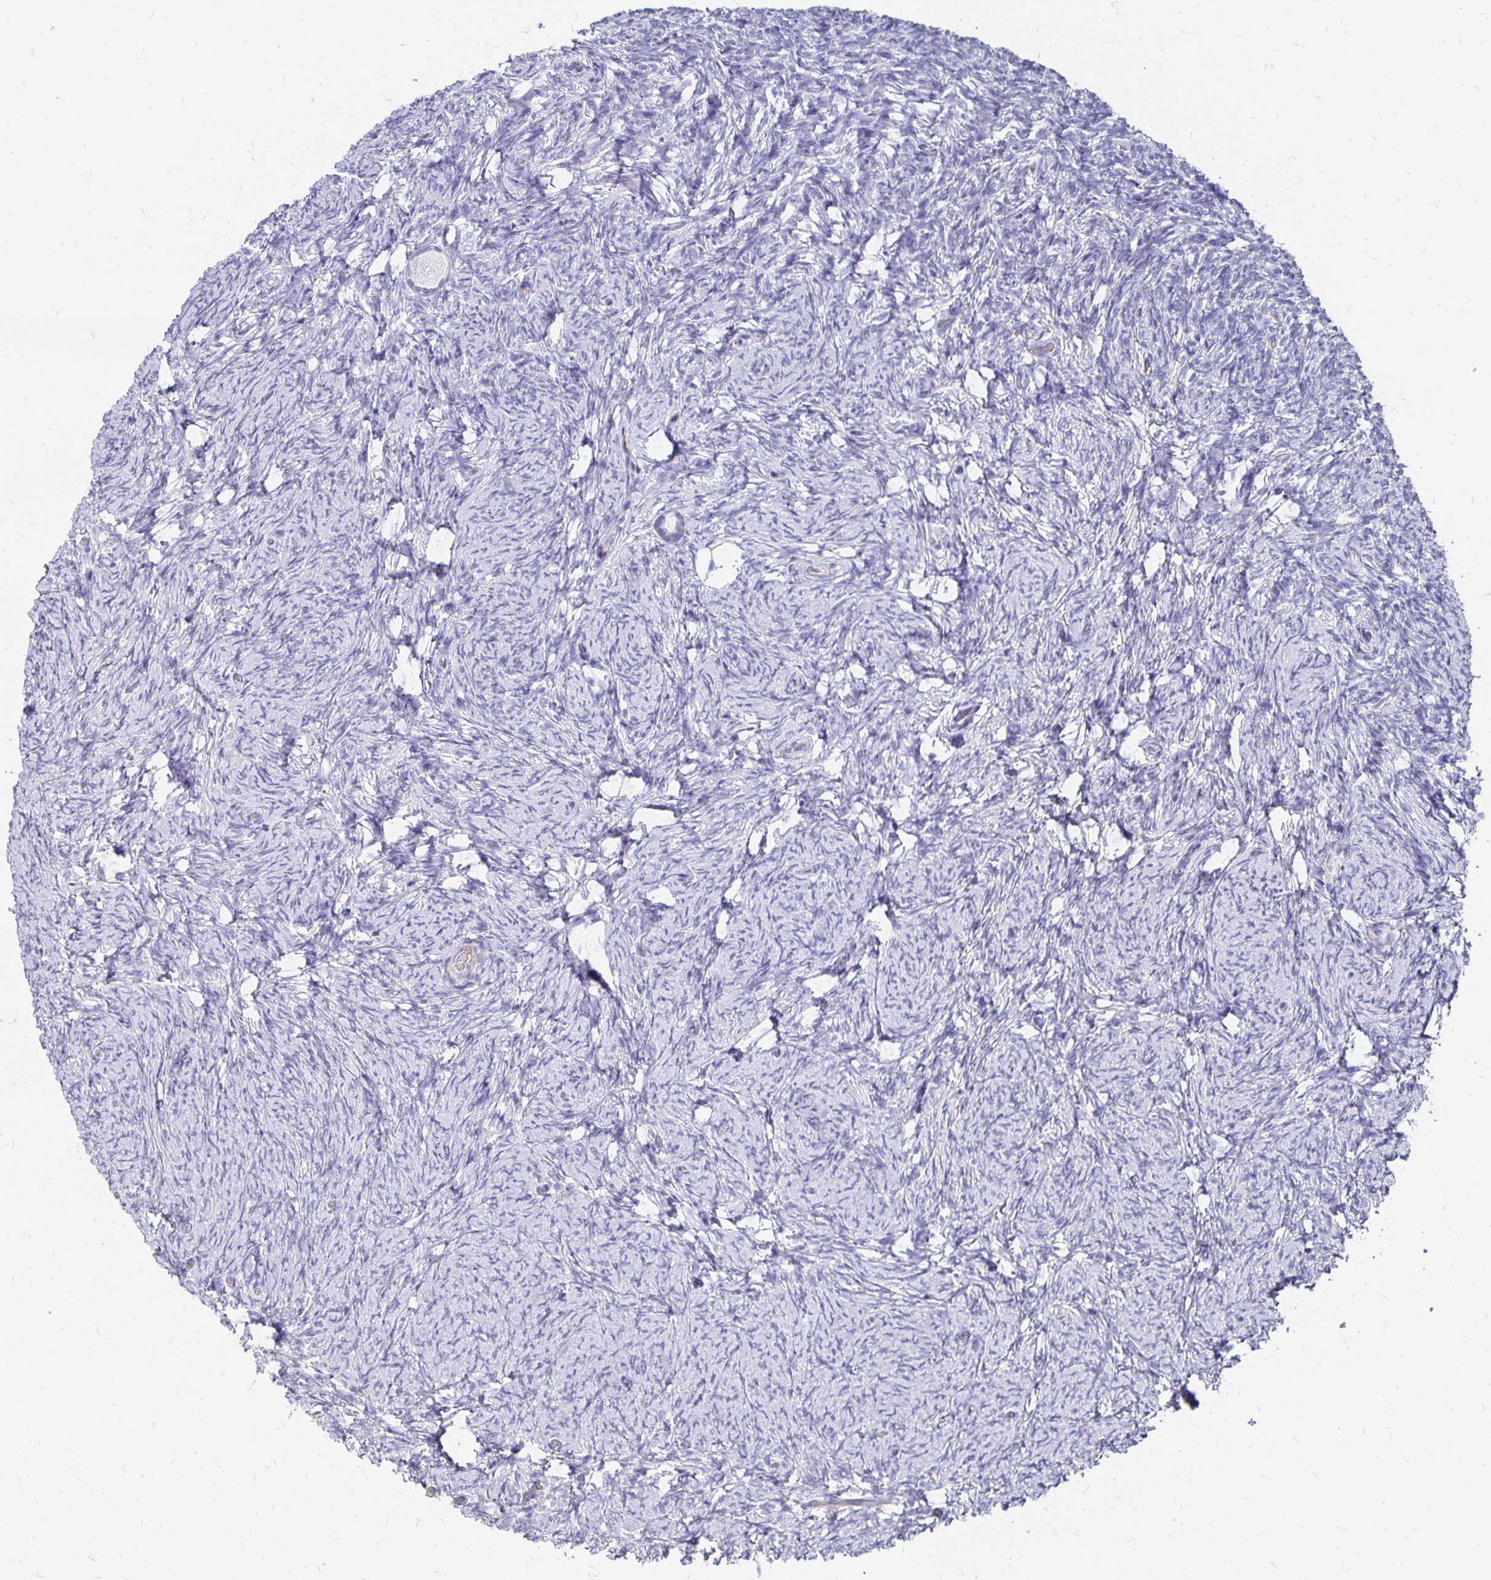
{"staining": {"intensity": "negative", "quantity": "none", "location": "none"}, "tissue": "ovary", "cell_type": "Follicle cells", "image_type": "normal", "snomed": [{"axis": "morphology", "description": "Normal tissue, NOS"}, {"axis": "topography", "description": "Ovary"}], "caption": "A high-resolution image shows immunohistochemistry (IHC) staining of normal ovary, which demonstrates no significant positivity in follicle cells.", "gene": "APOB", "patient": {"sex": "female", "age": 34}}